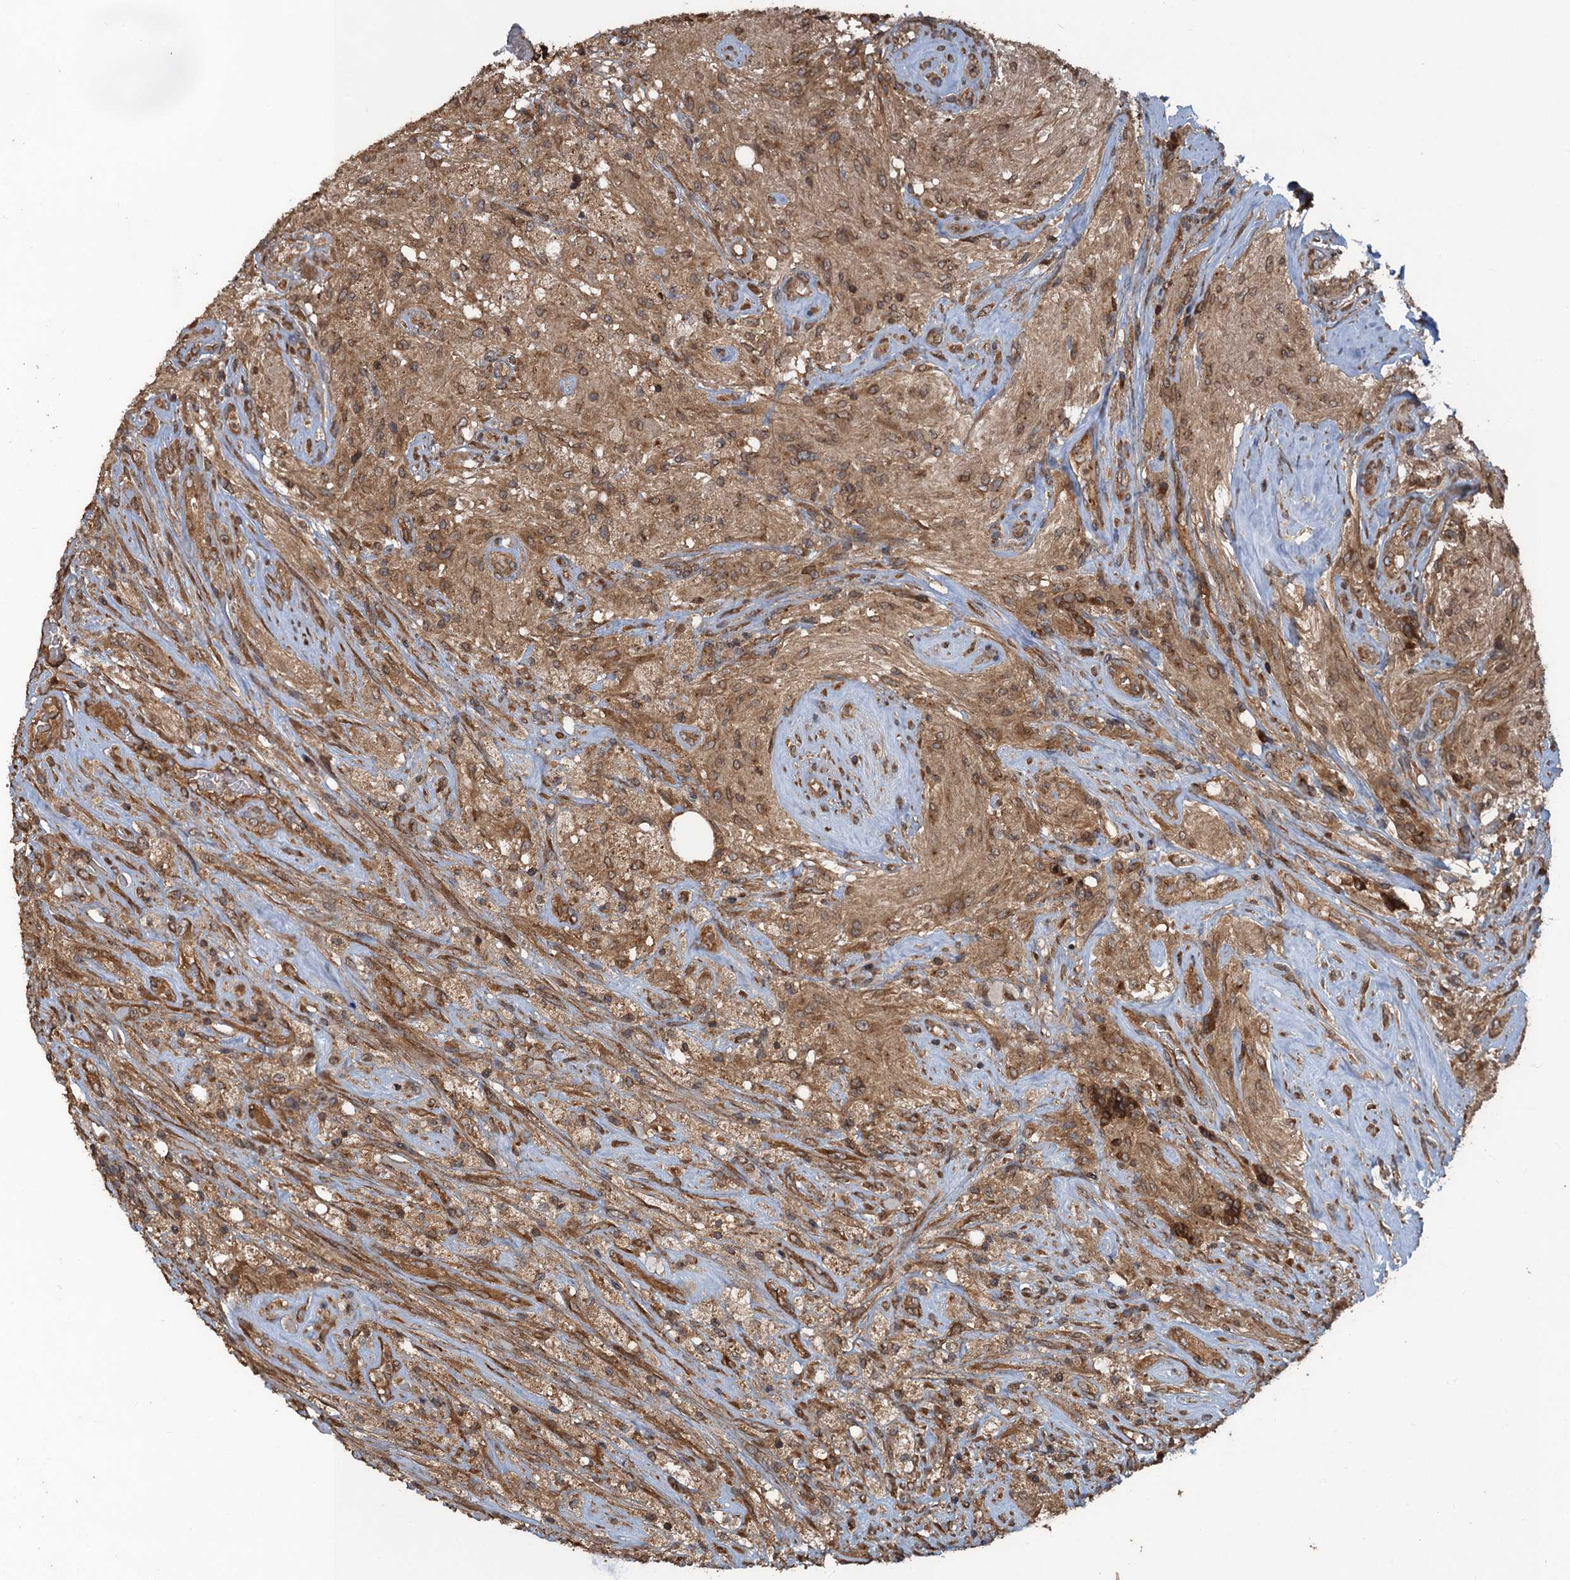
{"staining": {"intensity": "moderate", "quantity": ">75%", "location": "cytoplasmic/membranous"}, "tissue": "glioma", "cell_type": "Tumor cells", "image_type": "cancer", "snomed": [{"axis": "morphology", "description": "Glioma, malignant, High grade"}, {"axis": "topography", "description": "Brain"}], "caption": "Human malignant glioma (high-grade) stained with a brown dye shows moderate cytoplasmic/membranous positive staining in about >75% of tumor cells.", "gene": "GLE1", "patient": {"sex": "male", "age": 56}}